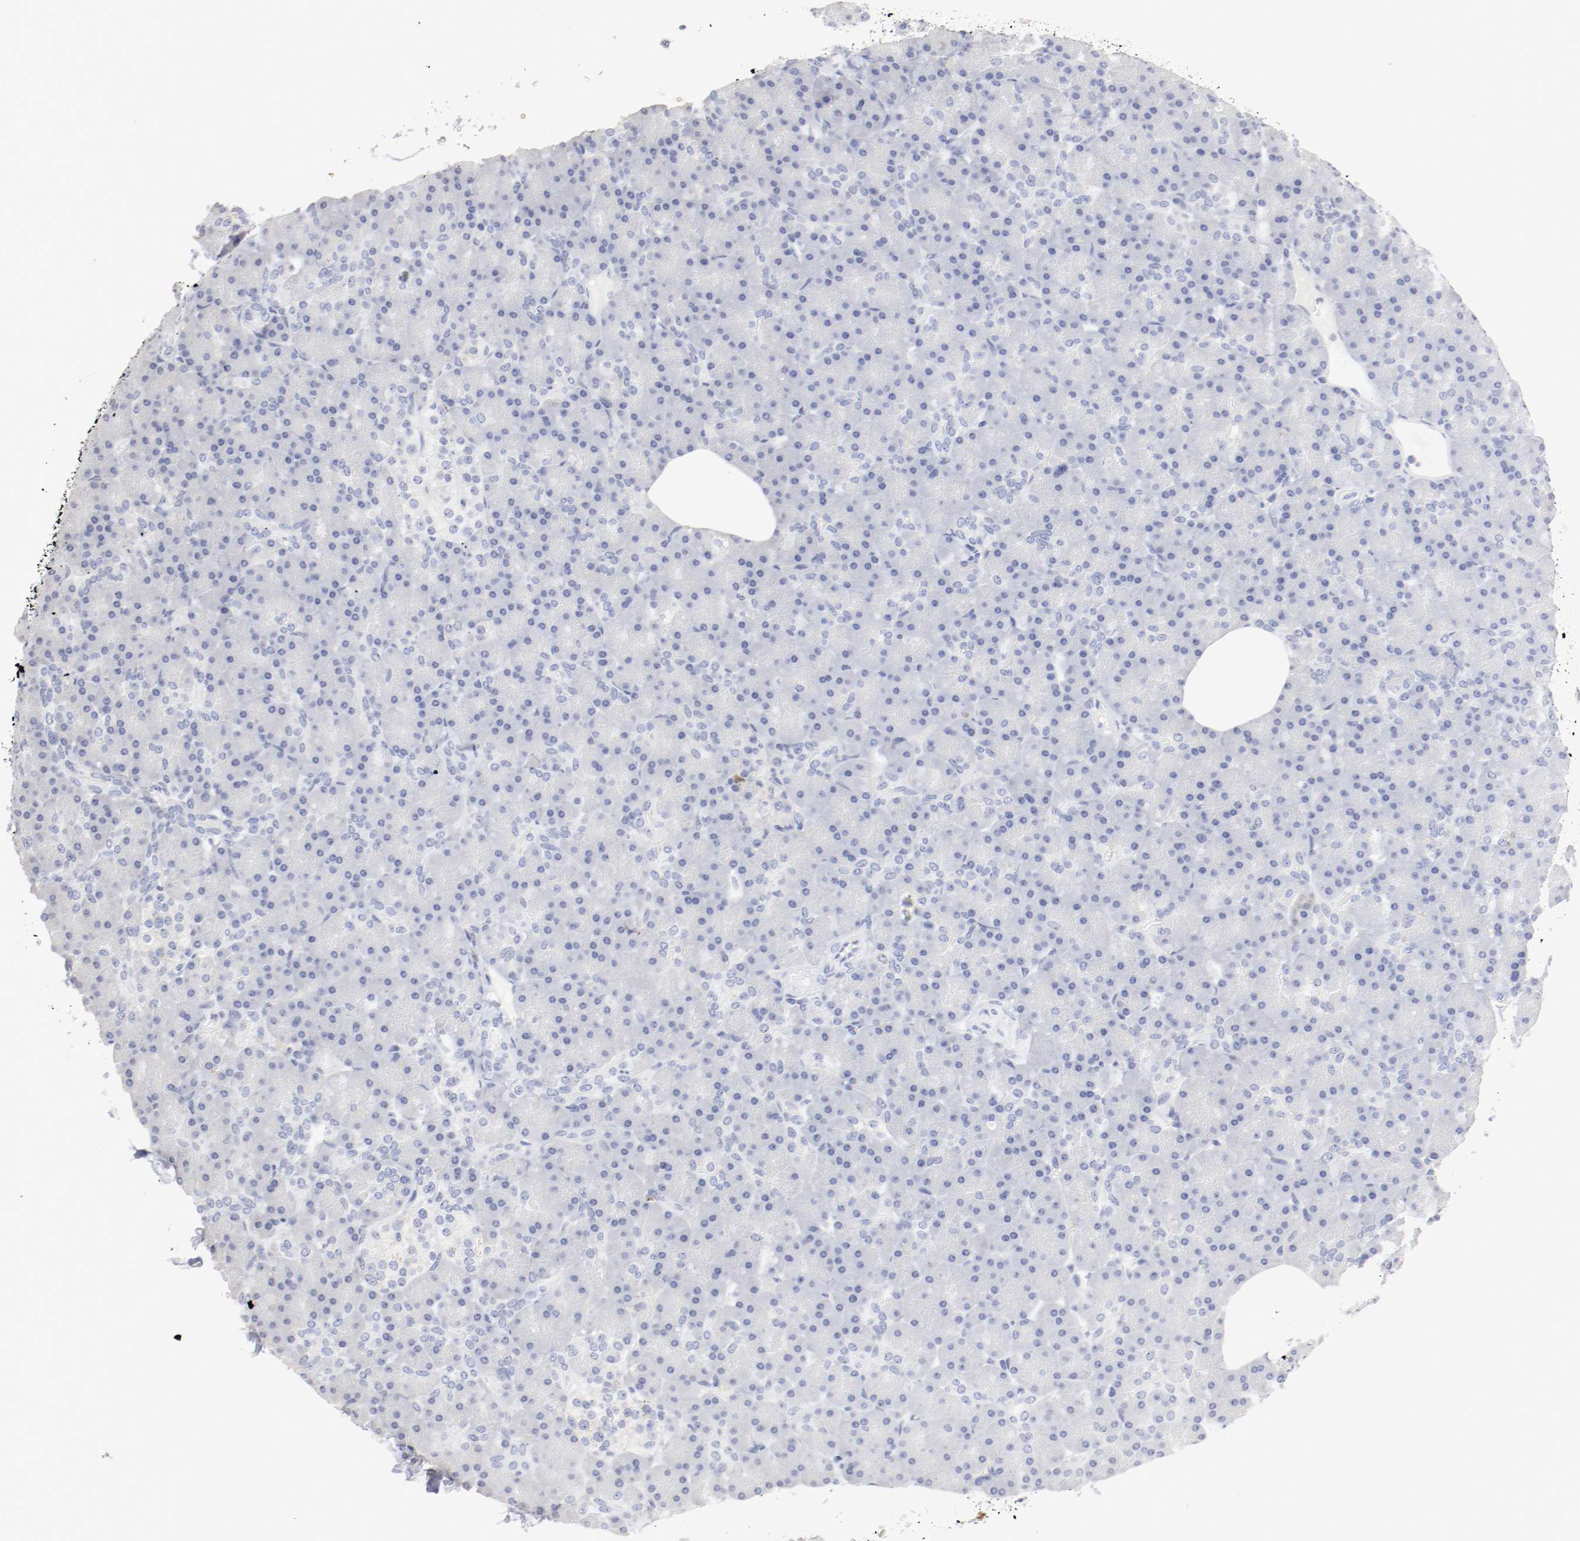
{"staining": {"intensity": "negative", "quantity": "none", "location": "none"}, "tissue": "pancreas", "cell_type": "Exocrine glandular cells", "image_type": "normal", "snomed": [{"axis": "morphology", "description": "Normal tissue, NOS"}, {"axis": "topography", "description": "Pancreas"}], "caption": "DAB immunohistochemical staining of unremarkable human pancreas demonstrates no significant positivity in exocrine glandular cells. Brightfield microscopy of IHC stained with DAB (3,3'-diaminobenzidine) (brown) and hematoxylin (blue), captured at high magnification.", "gene": "ITGAX", "patient": {"sex": "female", "age": 43}}